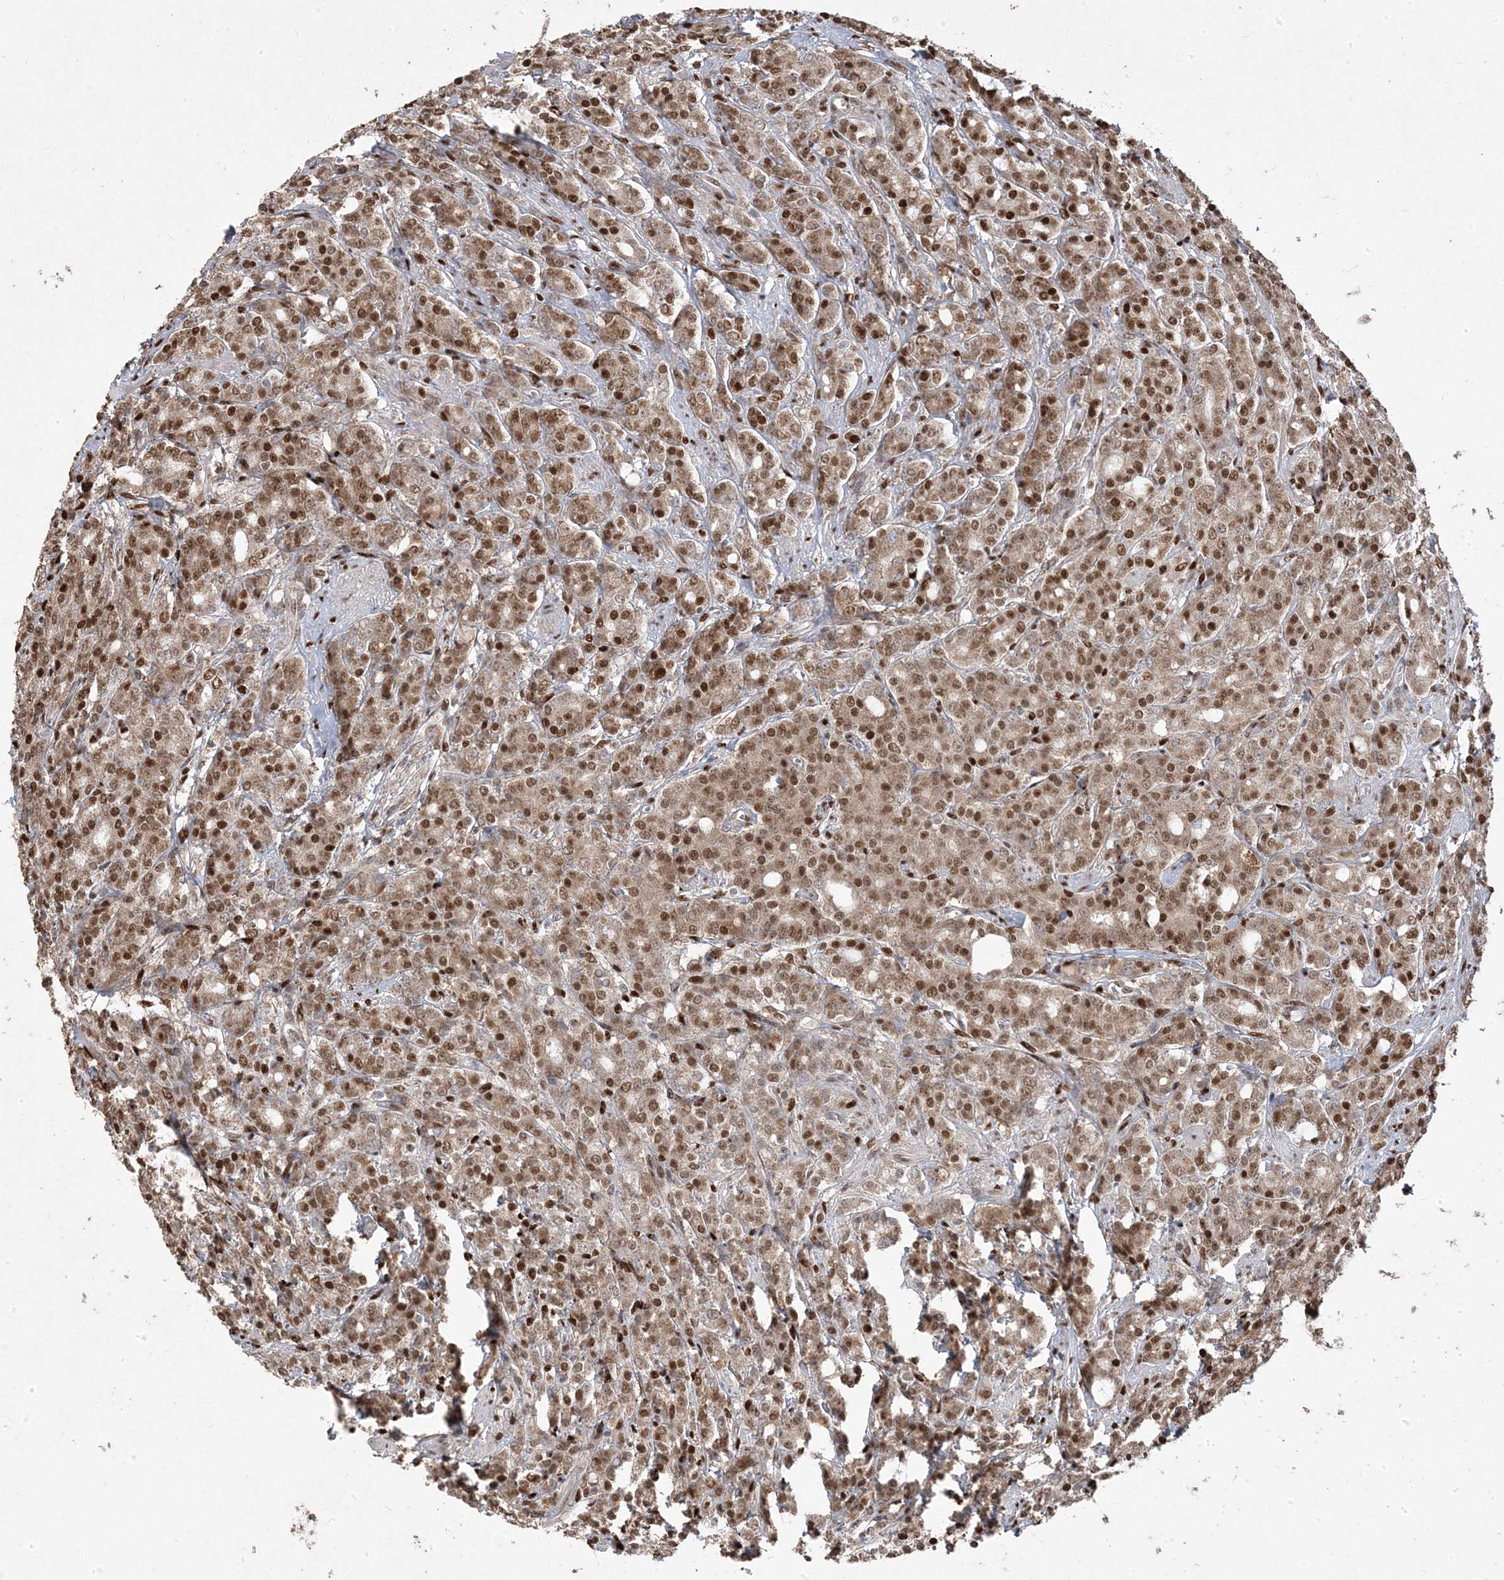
{"staining": {"intensity": "moderate", "quantity": ">75%", "location": "cytoplasmic/membranous,nuclear"}, "tissue": "prostate cancer", "cell_type": "Tumor cells", "image_type": "cancer", "snomed": [{"axis": "morphology", "description": "Adenocarcinoma, High grade"}, {"axis": "topography", "description": "Prostate"}], "caption": "Protein expression analysis of adenocarcinoma (high-grade) (prostate) reveals moderate cytoplasmic/membranous and nuclear expression in approximately >75% of tumor cells.", "gene": "PPOX", "patient": {"sex": "male", "age": 62}}